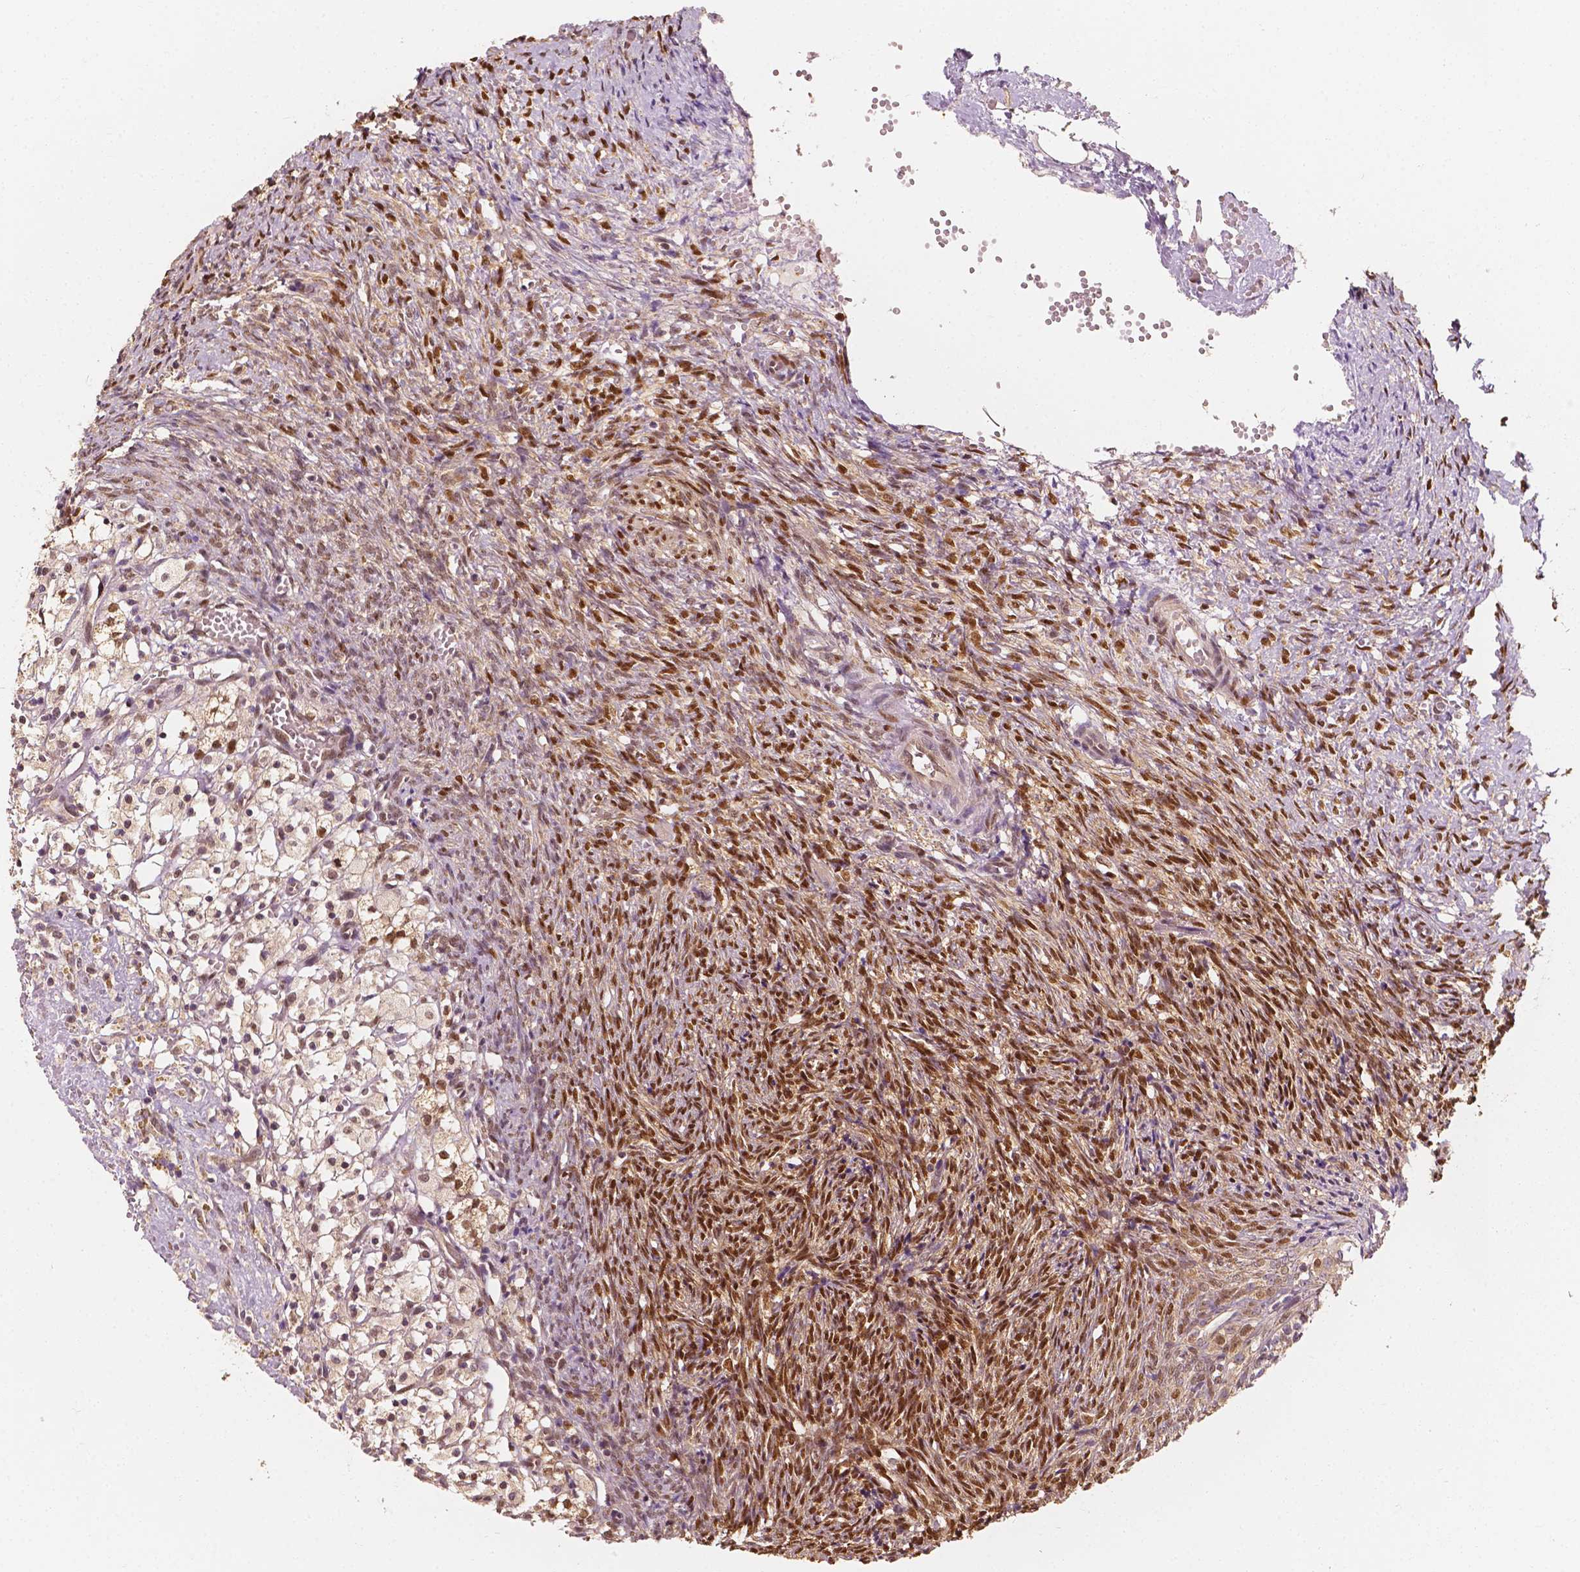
{"staining": {"intensity": "moderate", "quantity": ">75%", "location": "cytoplasmic/membranous,nuclear"}, "tissue": "ovary", "cell_type": "Follicle cells", "image_type": "normal", "snomed": [{"axis": "morphology", "description": "Normal tissue, NOS"}, {"axis": "topography", "description": "Ovary"}], "caption": "Immunohistochemical staining of normal human ovary exhibits moderate cytoplasmic/membranous,nuclear protein positivity in approximately >75% of follicle cells.", "gene": "TBC1D17", "patient": {"sex": "female", "age": 46}}